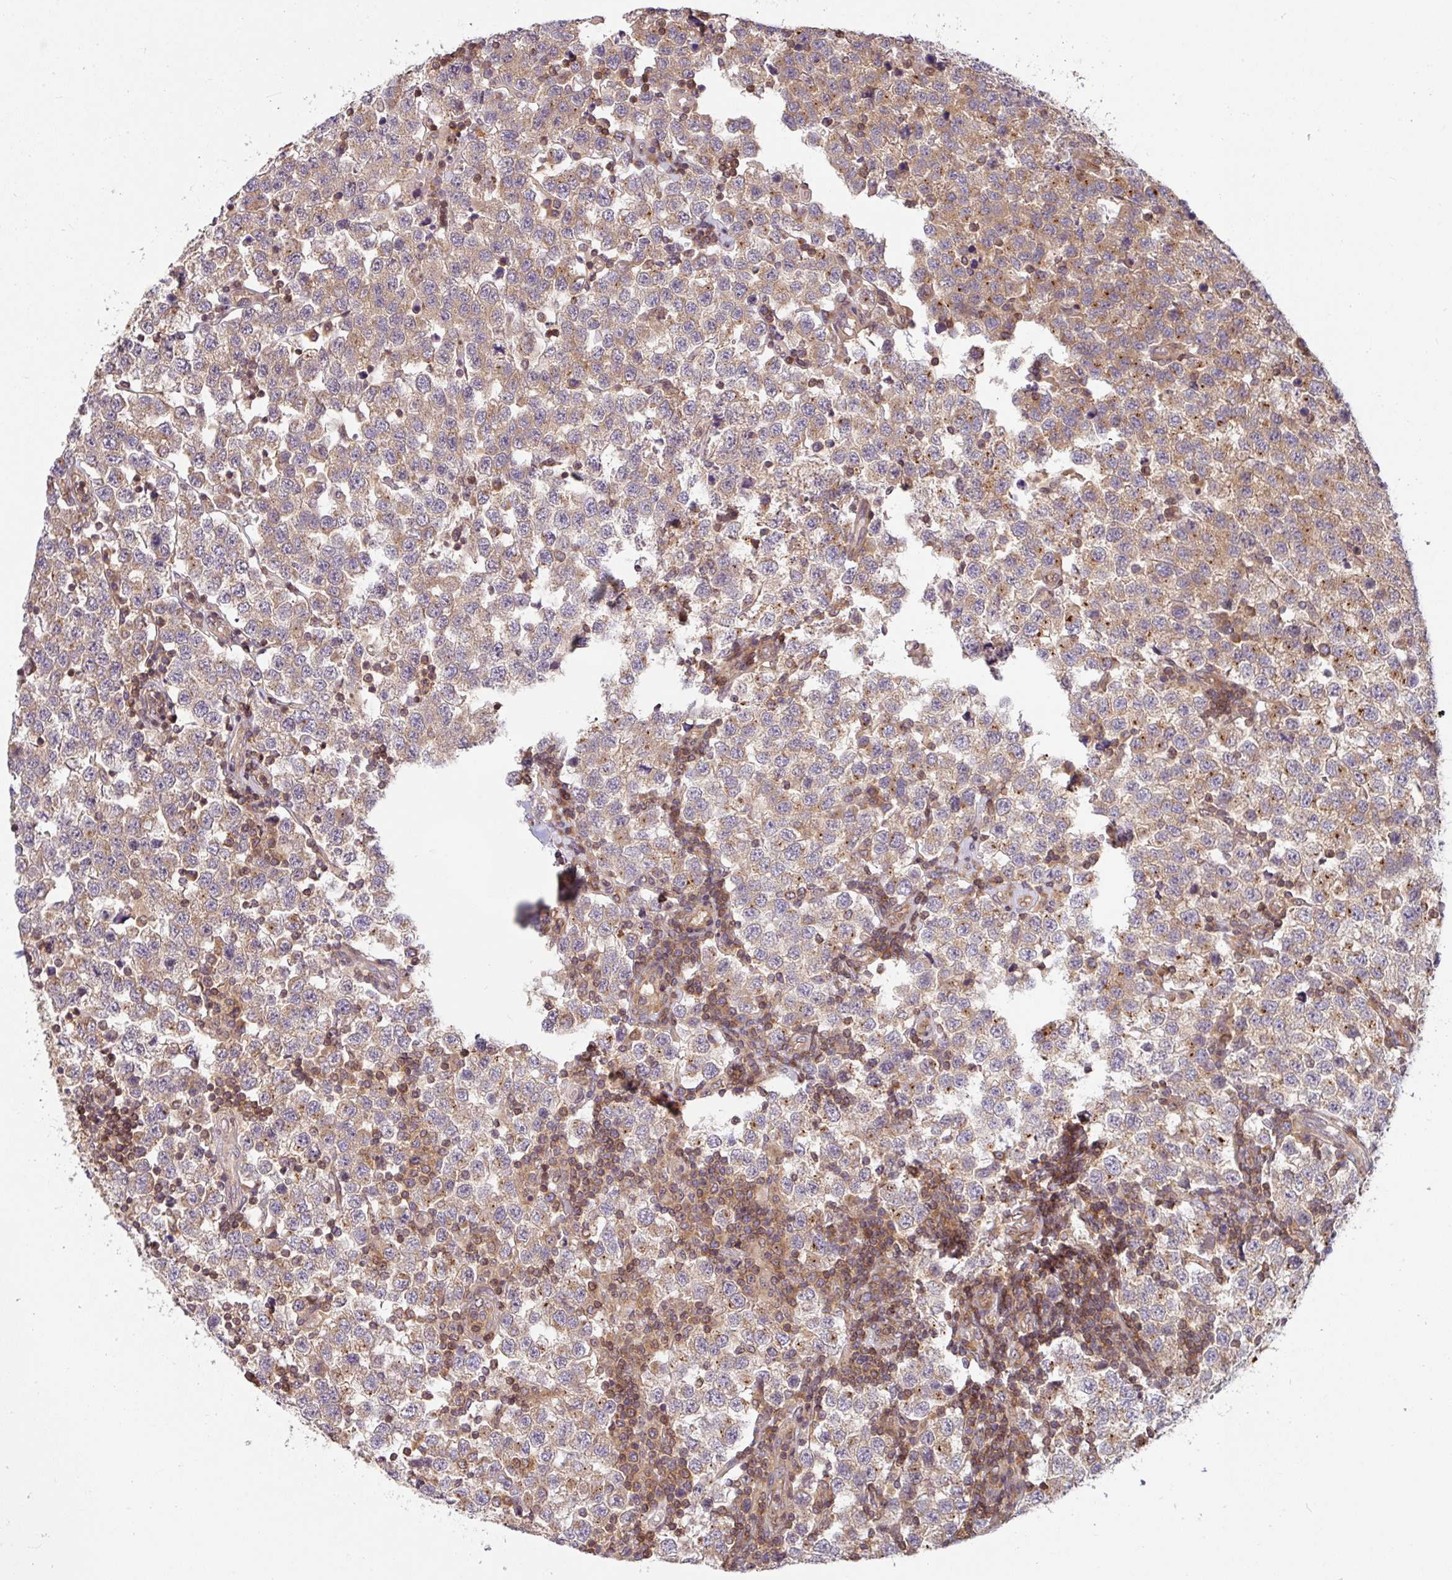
{"staining": {"intensity": "weak", "quantity": ">75%", "location": "cytoplasmic/membranous"}, "tissue": "testis cancer", "cell_type": "Tumor cells", "image_type": "cancer", "snomed": [{"axis": "morphology", "description": "Seminoma, NOS"}, {"axis": "topography", "description": "Testis"}], "caption": "Tumor cells display low levels of weak cytoplasmic/membranous expression in about >75% of cells in human seminoma (testis).", "gene": "SHB", "patient": {"sex": "male", "age": 34}}